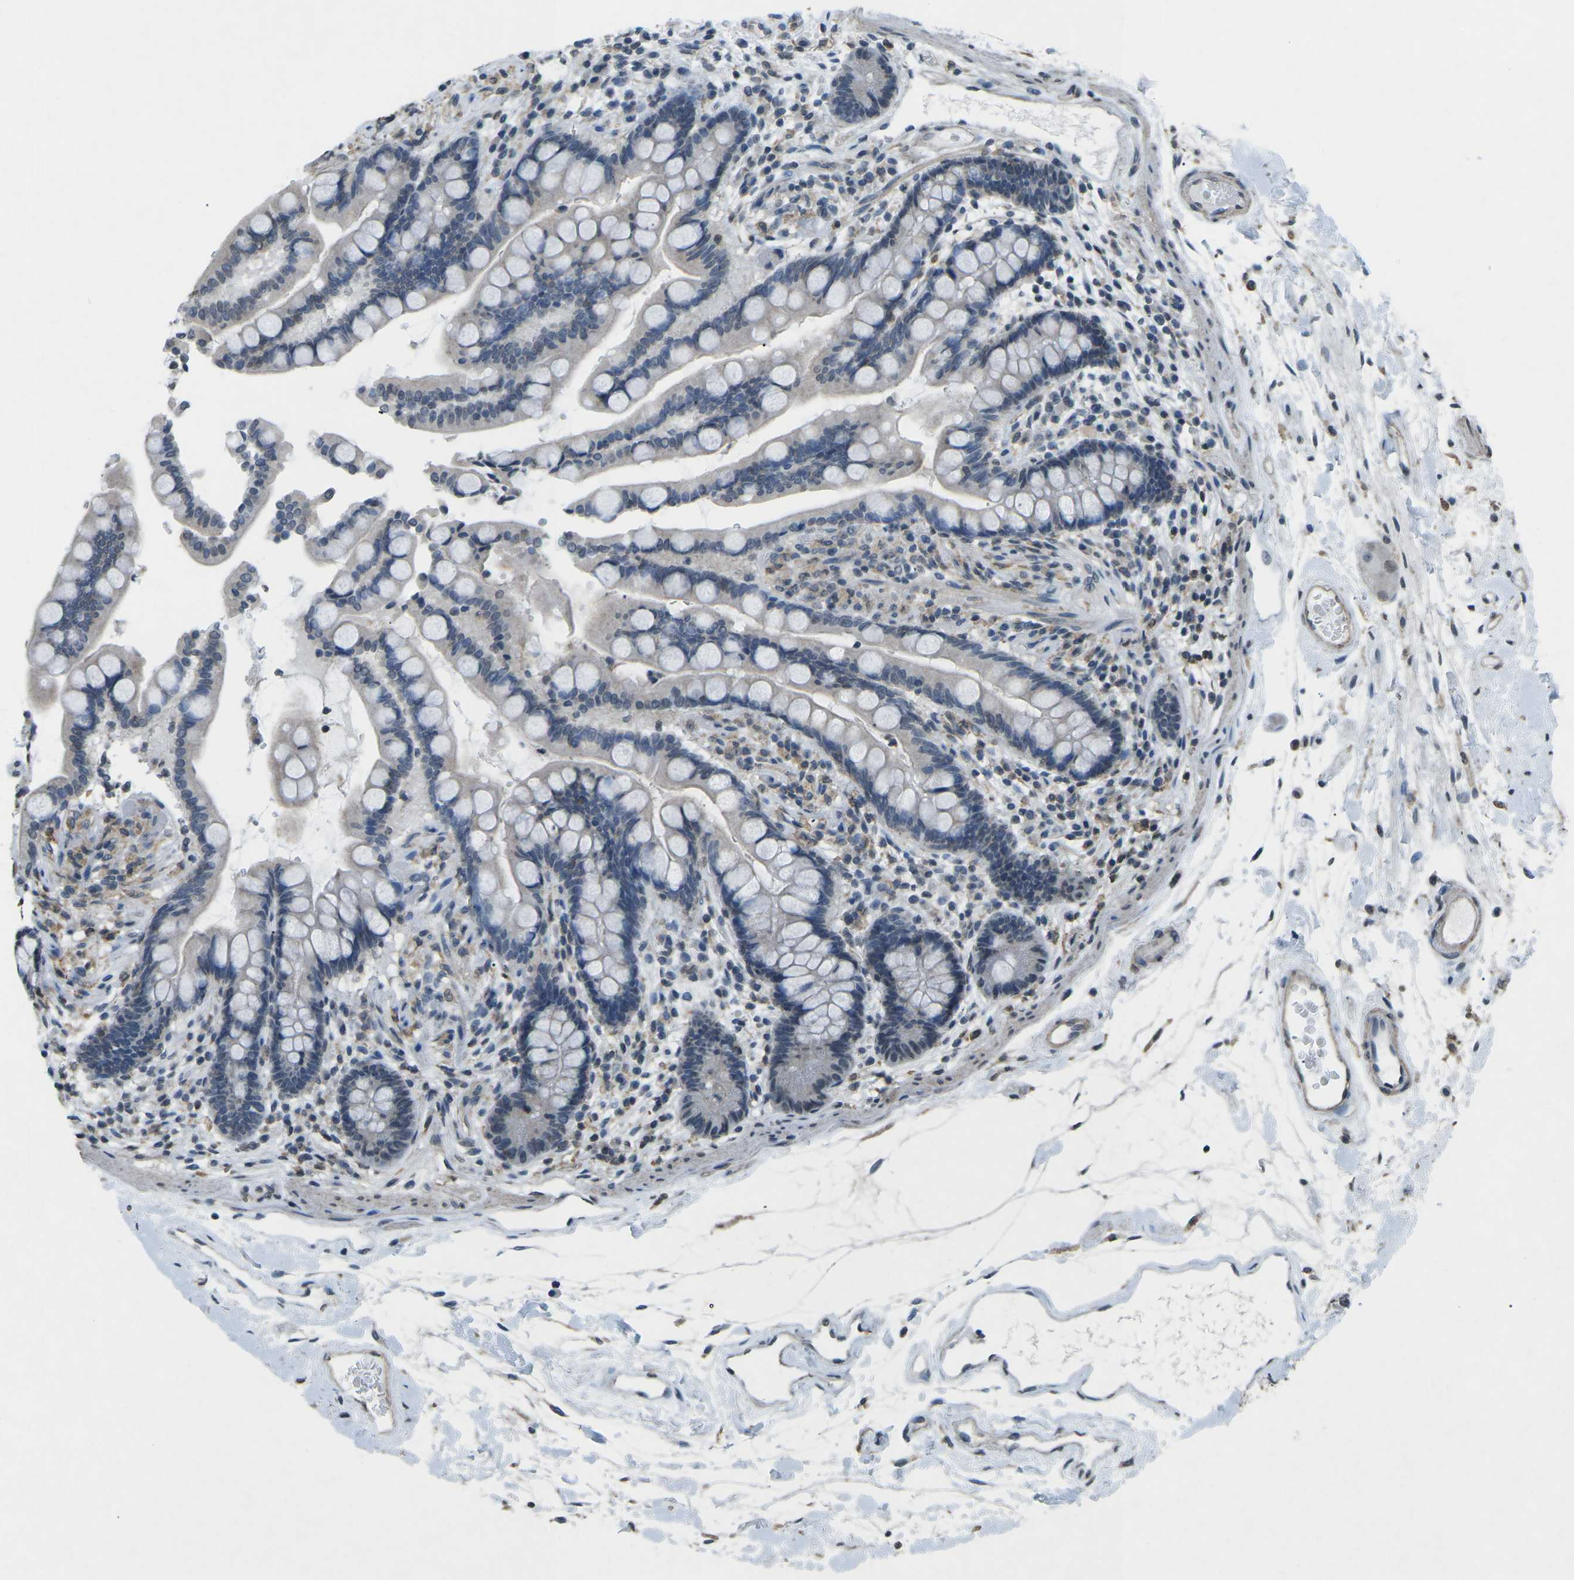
{"staining": {"intensity": "weak", "quantity": ">75%", "location": "cytoplasmic/membranous"}, "tissue": "colon", "cell_type": "Endothelial cells", "image_type": "normal", "snomed": [{"axis": "morphology", "description": "Normal tissue, NOS"}, {"axis": "topography", "description": "Colon"}], "caption": "DAB (3,3'-diaminobenzidine) immunohistochemical staining of benign colon shows weak cytoplasmic/membranous protein expression in approximately >75% of endothelial cells.", "gene": "TFR2", "patient": {"sex": "male", "age": 73}}